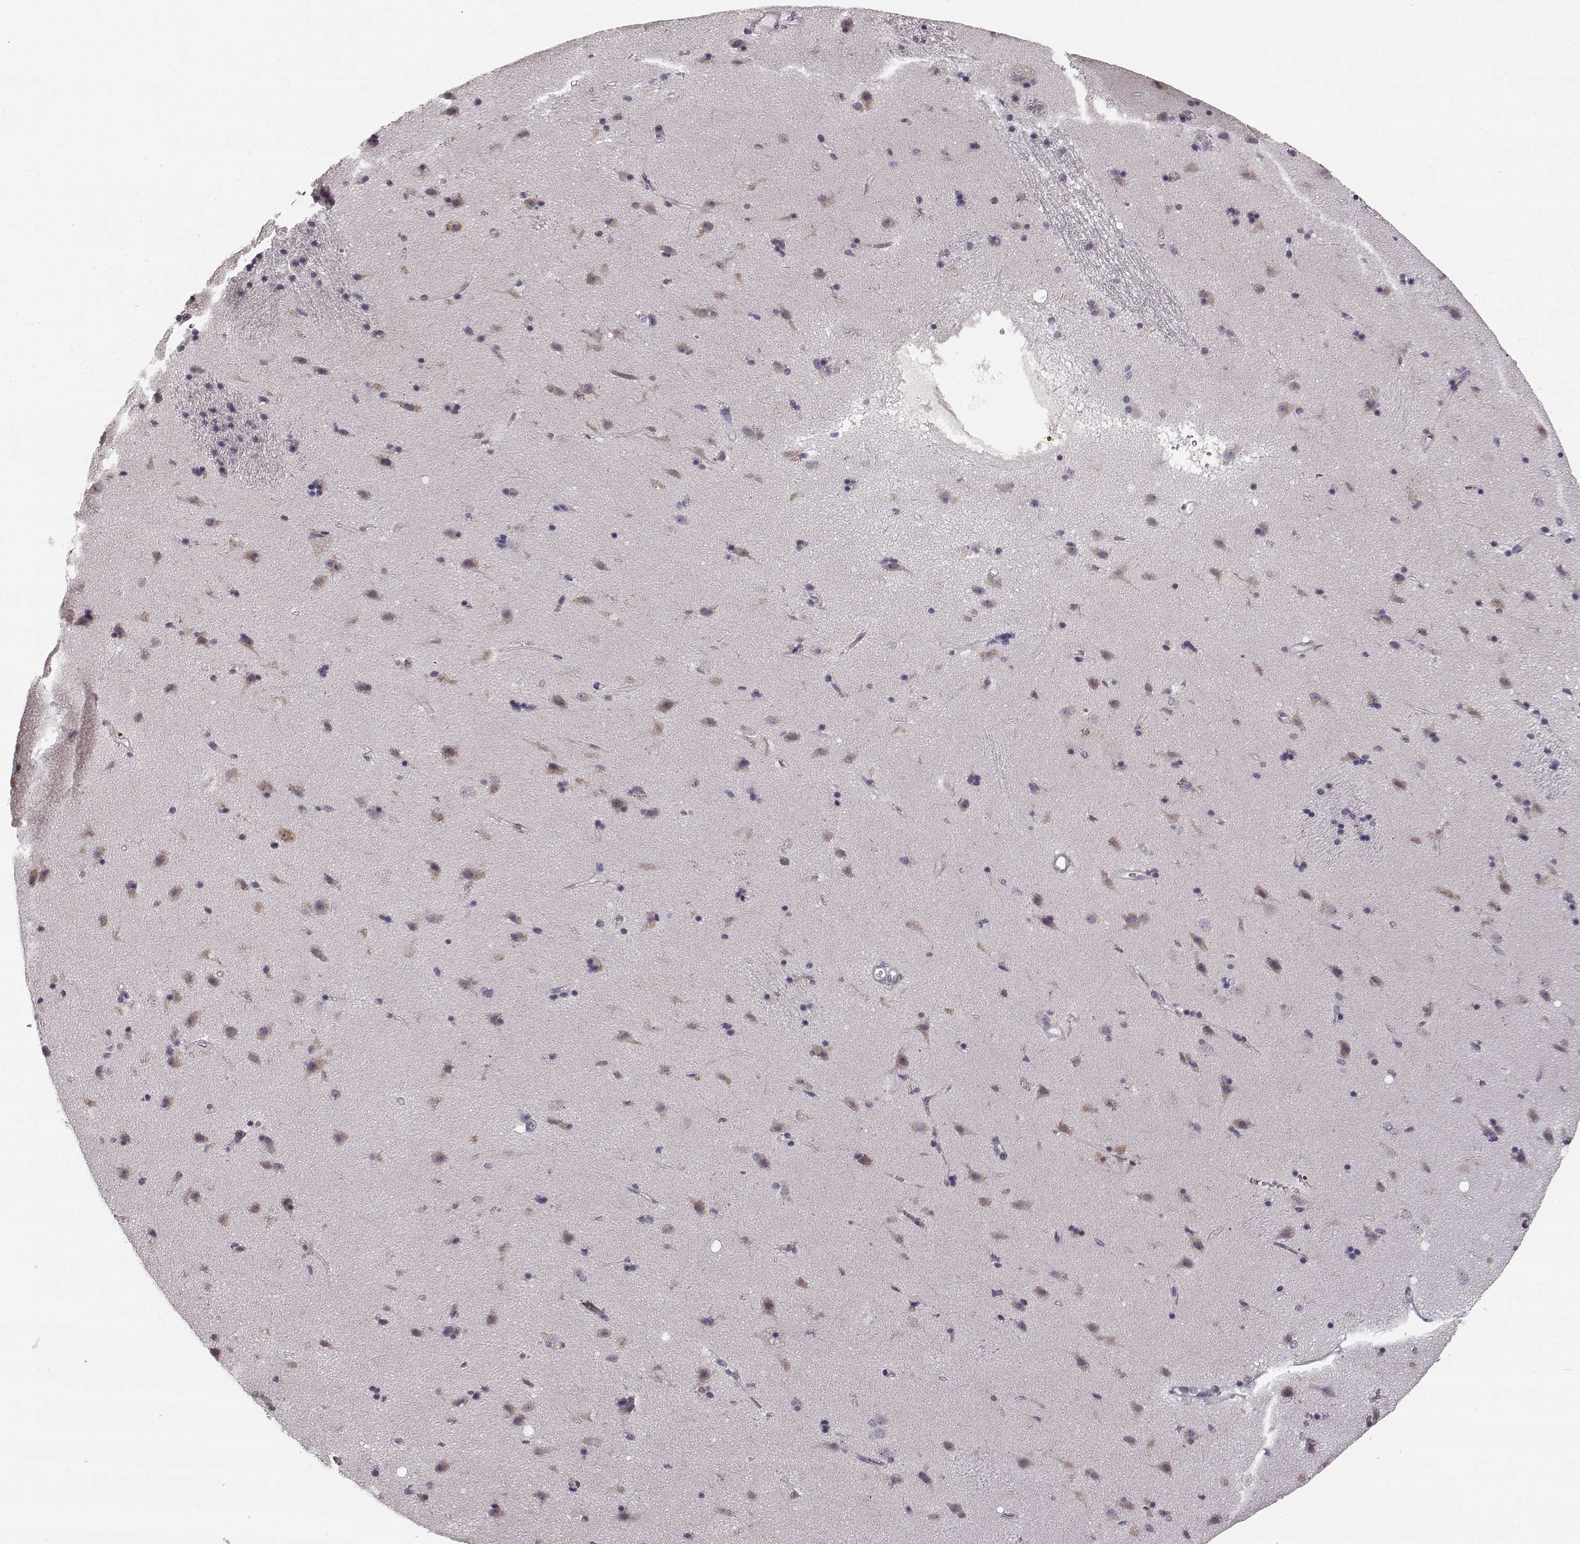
{"staining": {"intensity": "negative", "quantity": "none", "location": "none"}, "tissue": "caudate", "cell_type": "Glial cells", "image_type": "normal", "snomed": [{"axis": "morphology", "description": "Normal tissue, NOS"}, {"axis": "topography", "description": "Lateral ventricle wall"}], "caption": "Immunohistochemistry (IHC) image of normal caudate stained for a protein (brown), which reveals no staining in glial cells.", "gene": "FAM234B", "patient": {"sex": "female", "age": 71}}